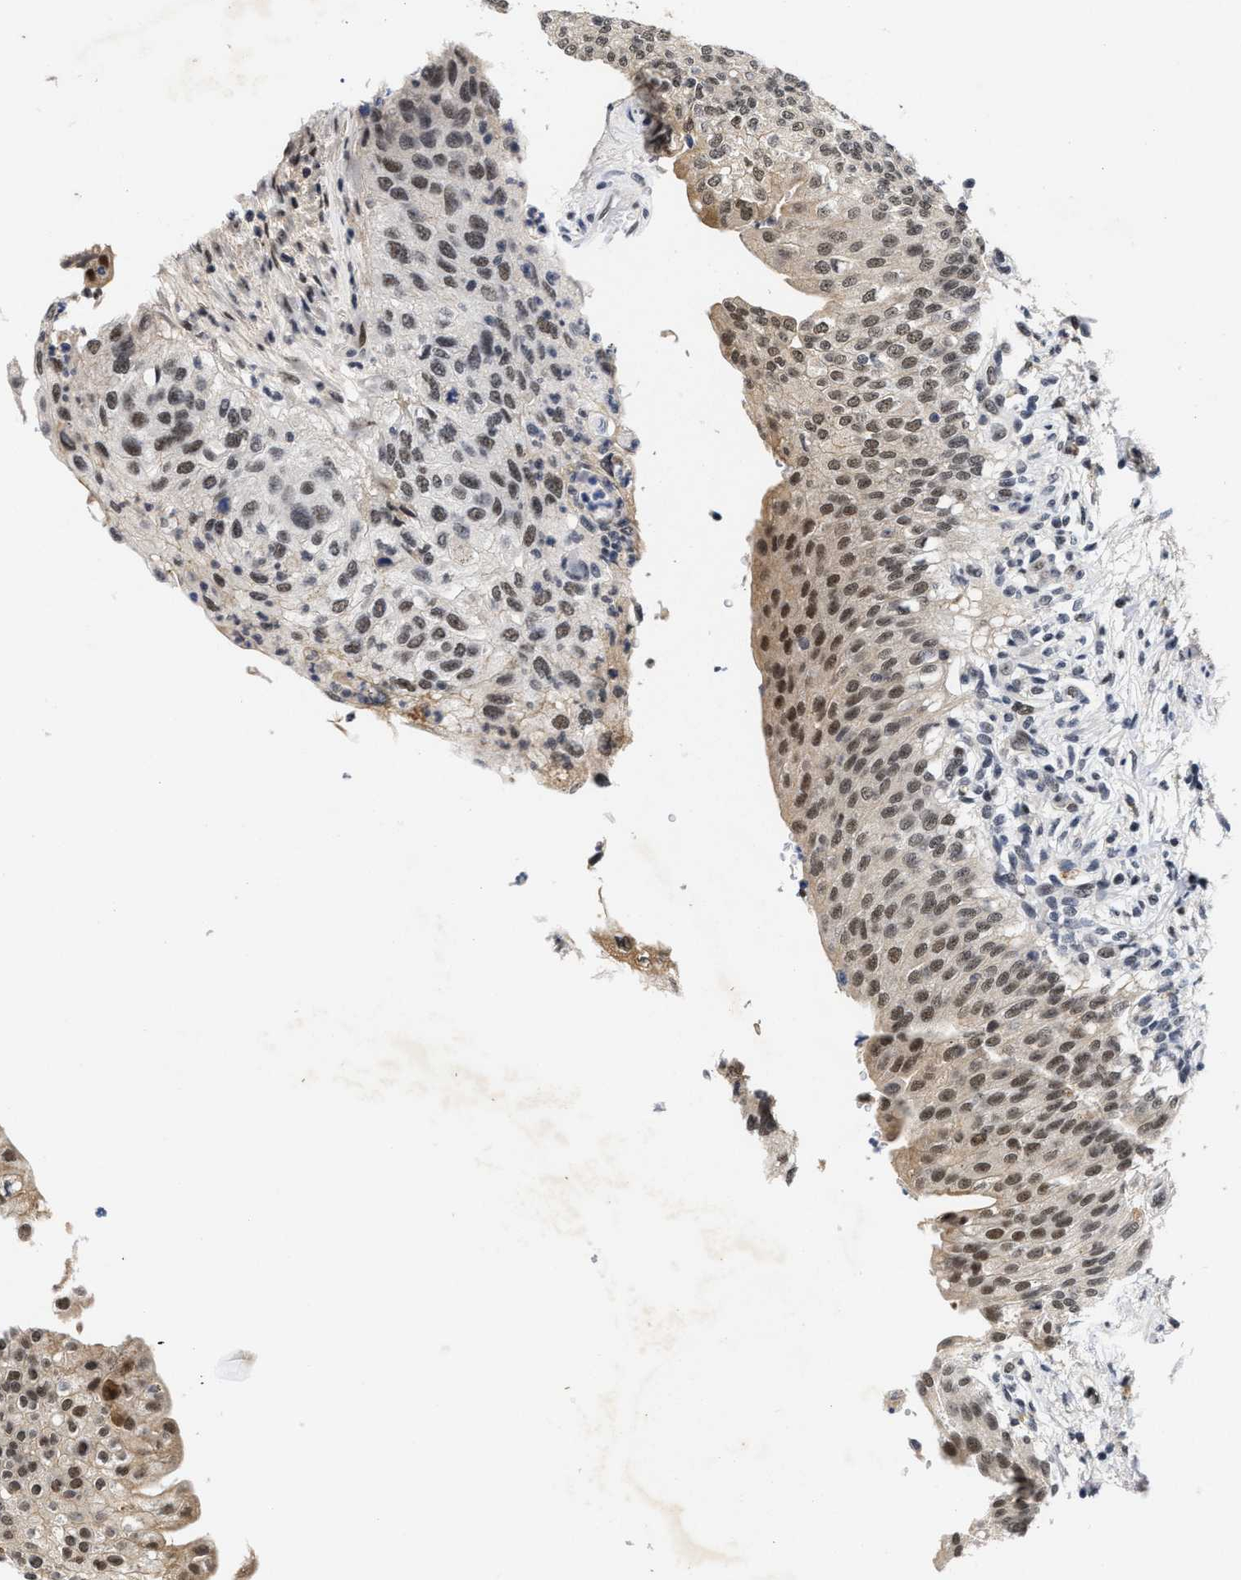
{"staining": {"intensity": "moderate", "quantity": ">75%", "location": "cytoplasmic/membranous,nuclear"}, "tissue": "urinary bladder", "cell_type": "Urothelial cells", "image_type": "normal", "snomed": [{"axis": "morphology", "description": "Normal tissue, NOS"}, {"axis": "topography", "description": "Urinary bladder"}], "caption": "Protein staining of unremarkable urinary bladder exhibits moderate cytoplasmic/membranous,nuclear staining in about >75% of urothelial cells. (Brightfield microscopy of DAB IHC at high magnification).", "gene": "INIP", "patient": {"sex": "female", "age": 60}}